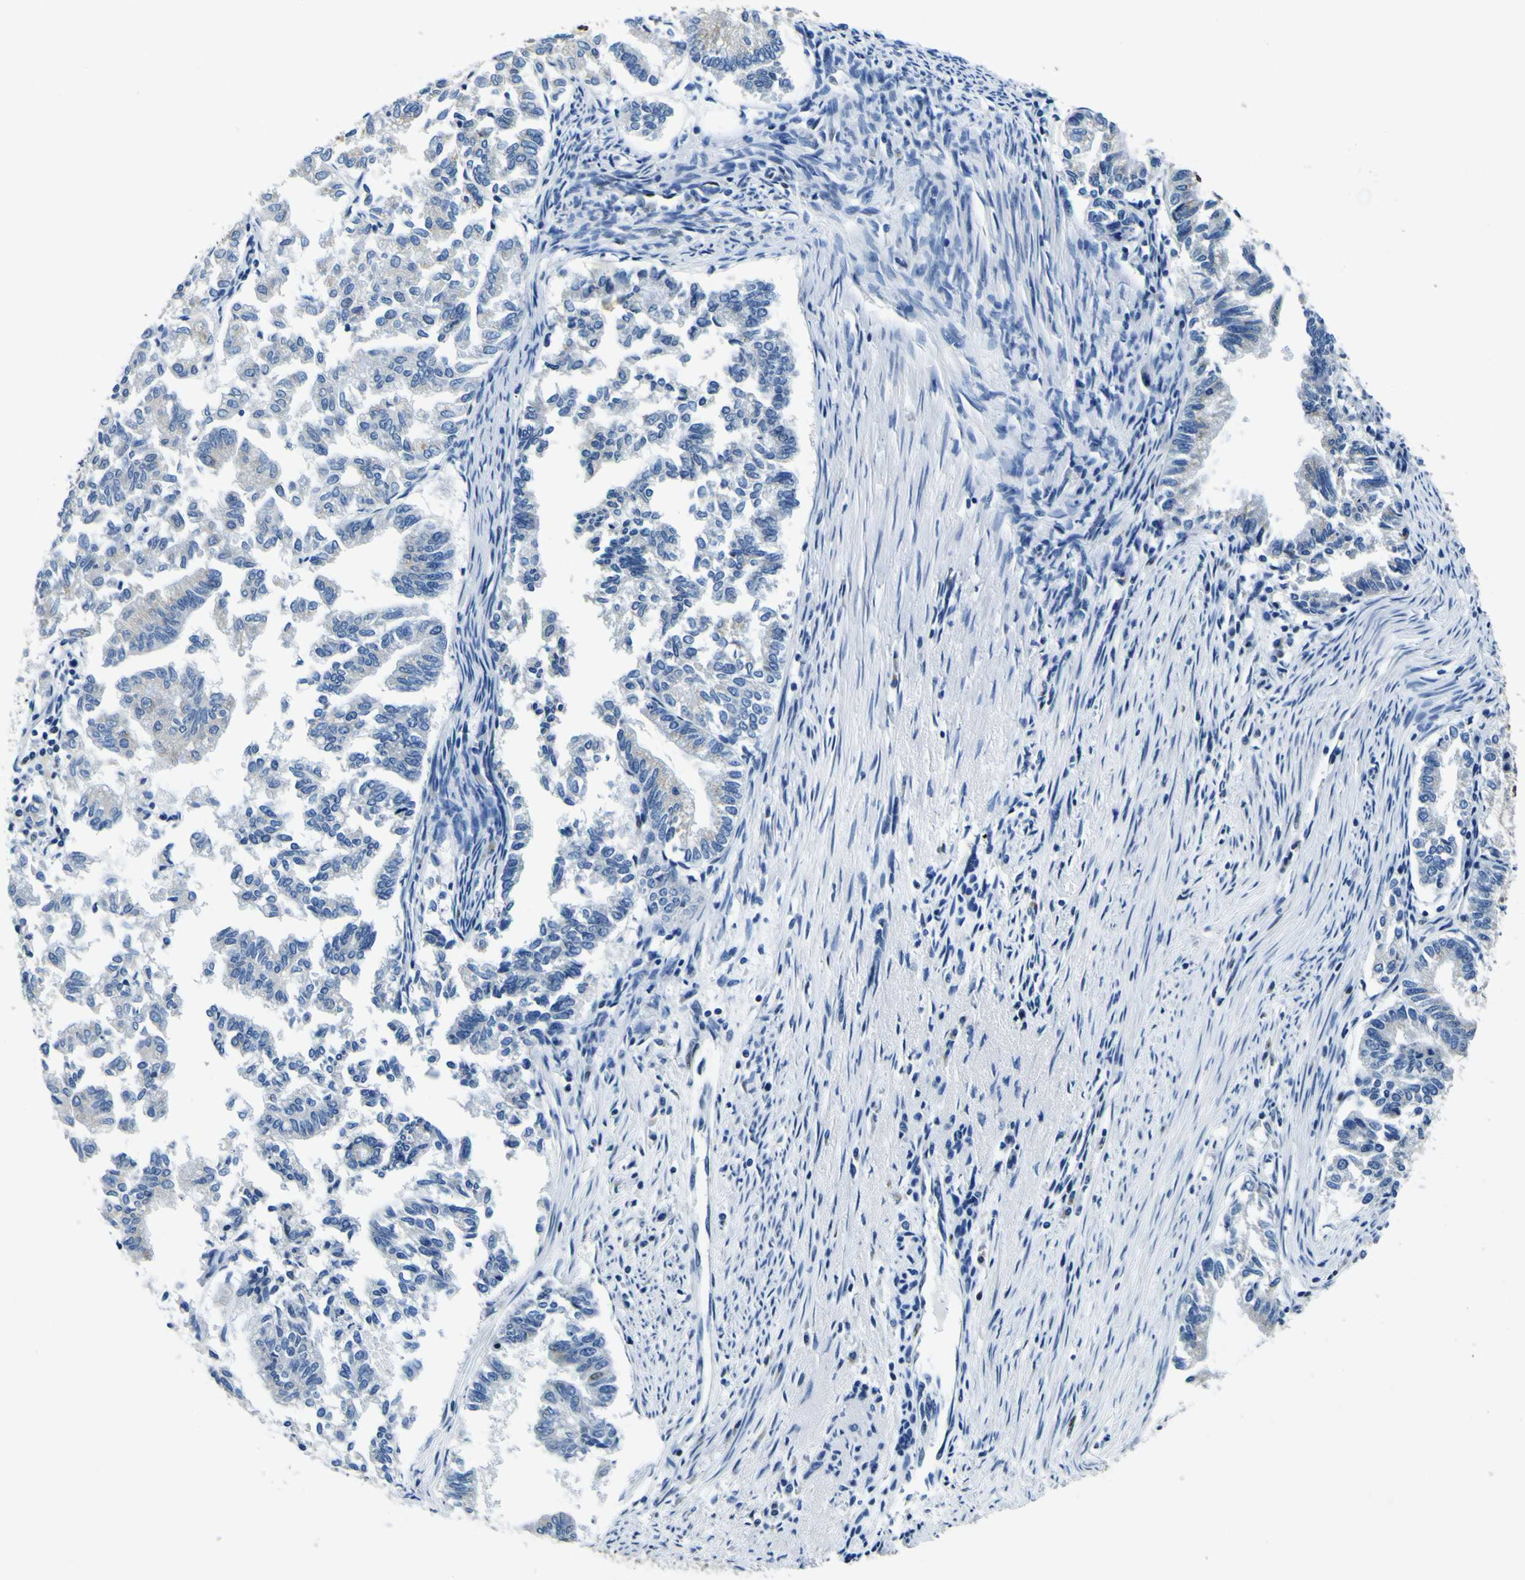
{"staining": {"intensity": "negative", "quantity": "none", "location": "none"}, "tissue": "endometrial cancer", "cell_type": "Tumor cells", "image_type": "cancer", "snomed": [{"axis": "morphology", "description": "Necrosis, NOS"}, {"axis": "morphology", "description": "Adenocarcinoma, NOS"}, {"axis": "topography", "description": "Endometrium"}], "caption": "The photomicrograph exhibits no significant positivity in tumor cells of endometrial cancer. (DAB (3,3'-diaminobenzidine) immunohistochemistry (IHC) with hematoxylin counter stain).", "gene": "SP1", "patient": {"sex": "female", "age": 79}}